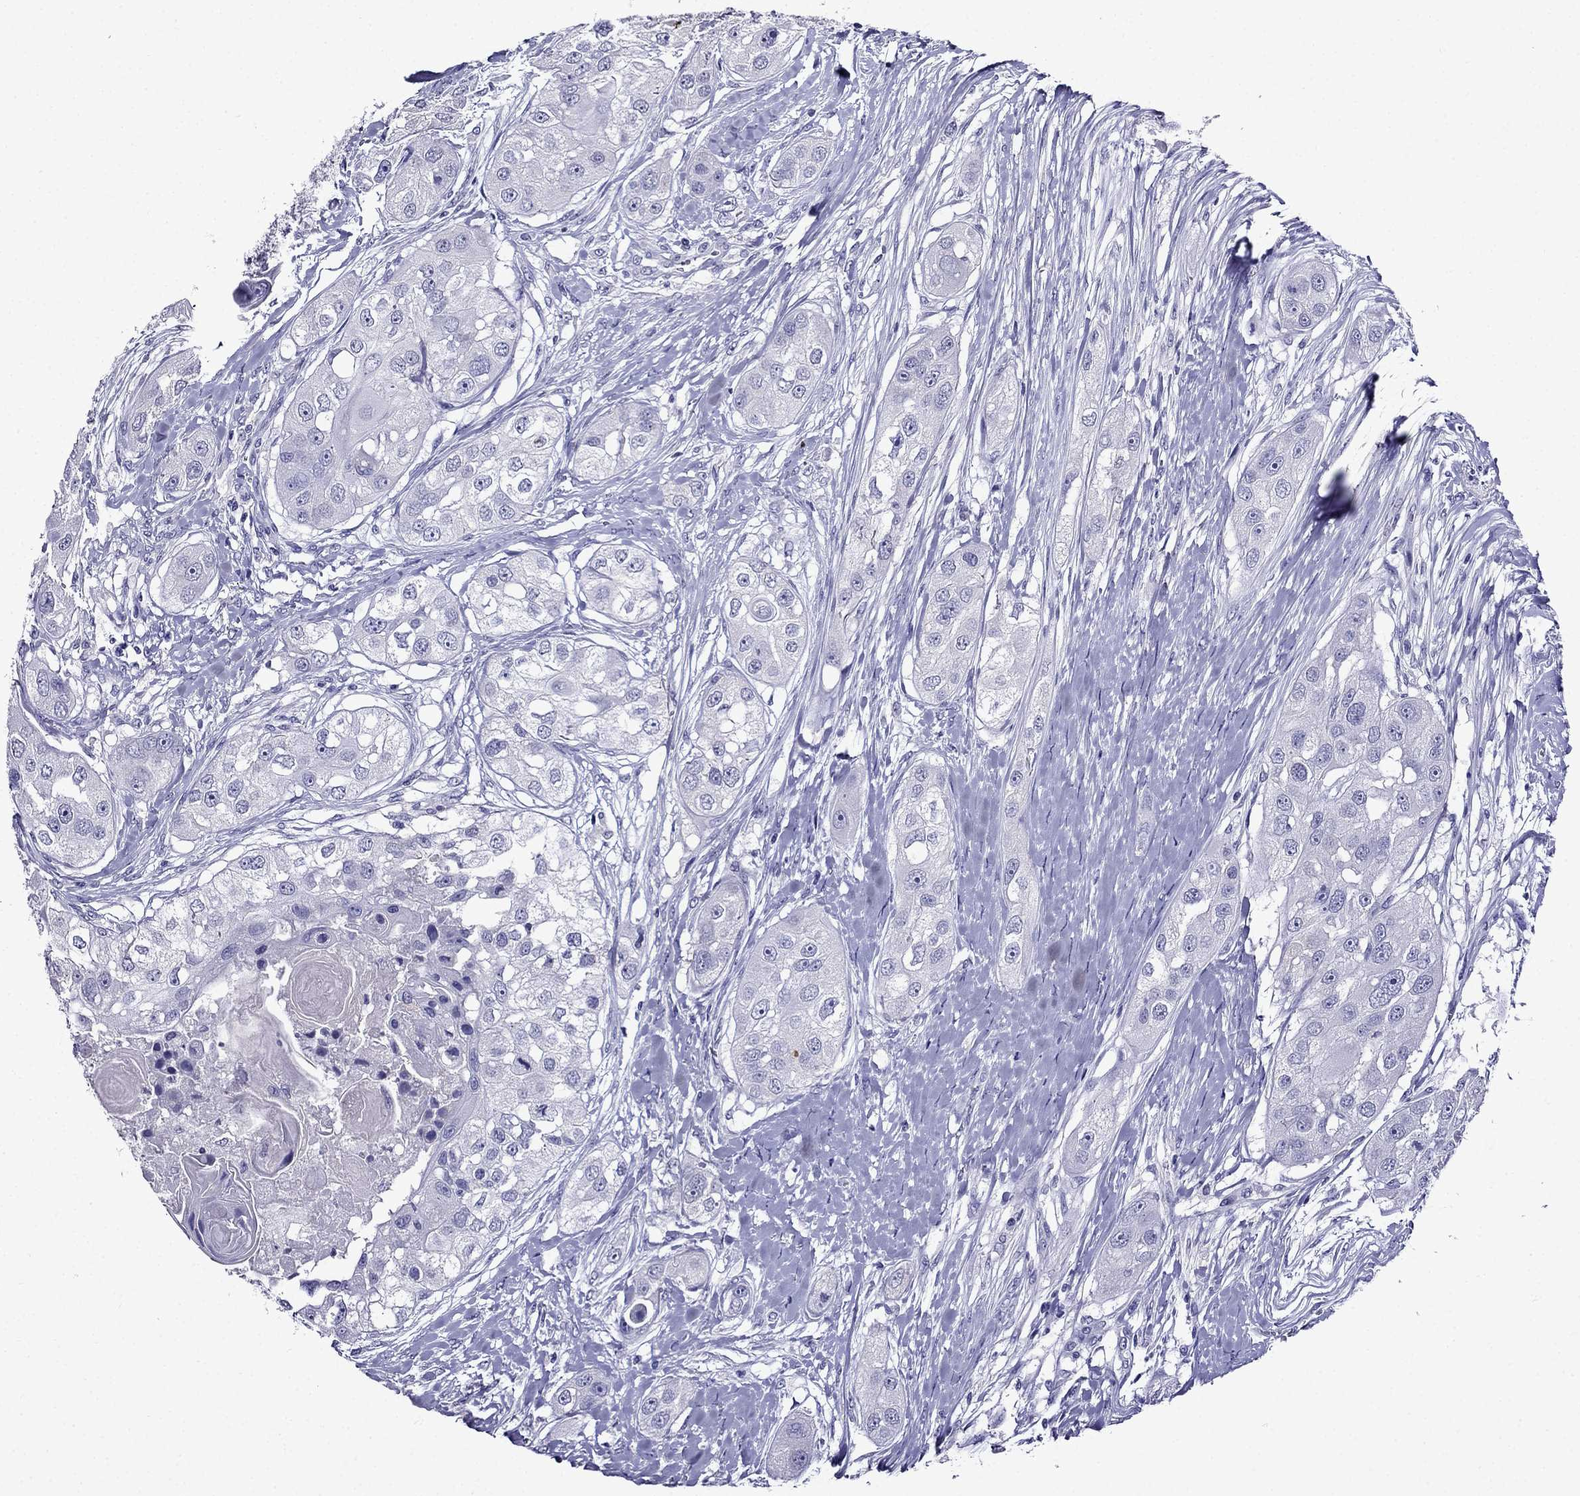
{"staining": {"intensity": "negative", "quantity": "none", "location": "none"}, "tissue": "head and neck cancer", "cell_type": "Tumor cells", "image_type": "cancer", "snomed": [{"axis": "morphology", "description": "Normal tissue, NOS"}, {"axis": "morphology", "description": "Squamous cell carcinoma, NOS"}, {"axis": "topography", "description": "Skeletal muscle"}, {"axis": "topography", "description": "Head-Neck"}], "caption": "A photomicrograph of head and neck cancer stained for a protein reveals no brown staining in tumor cells.", "gene": "DNAH17", "patient": {"sex": "male", "age": 51}}